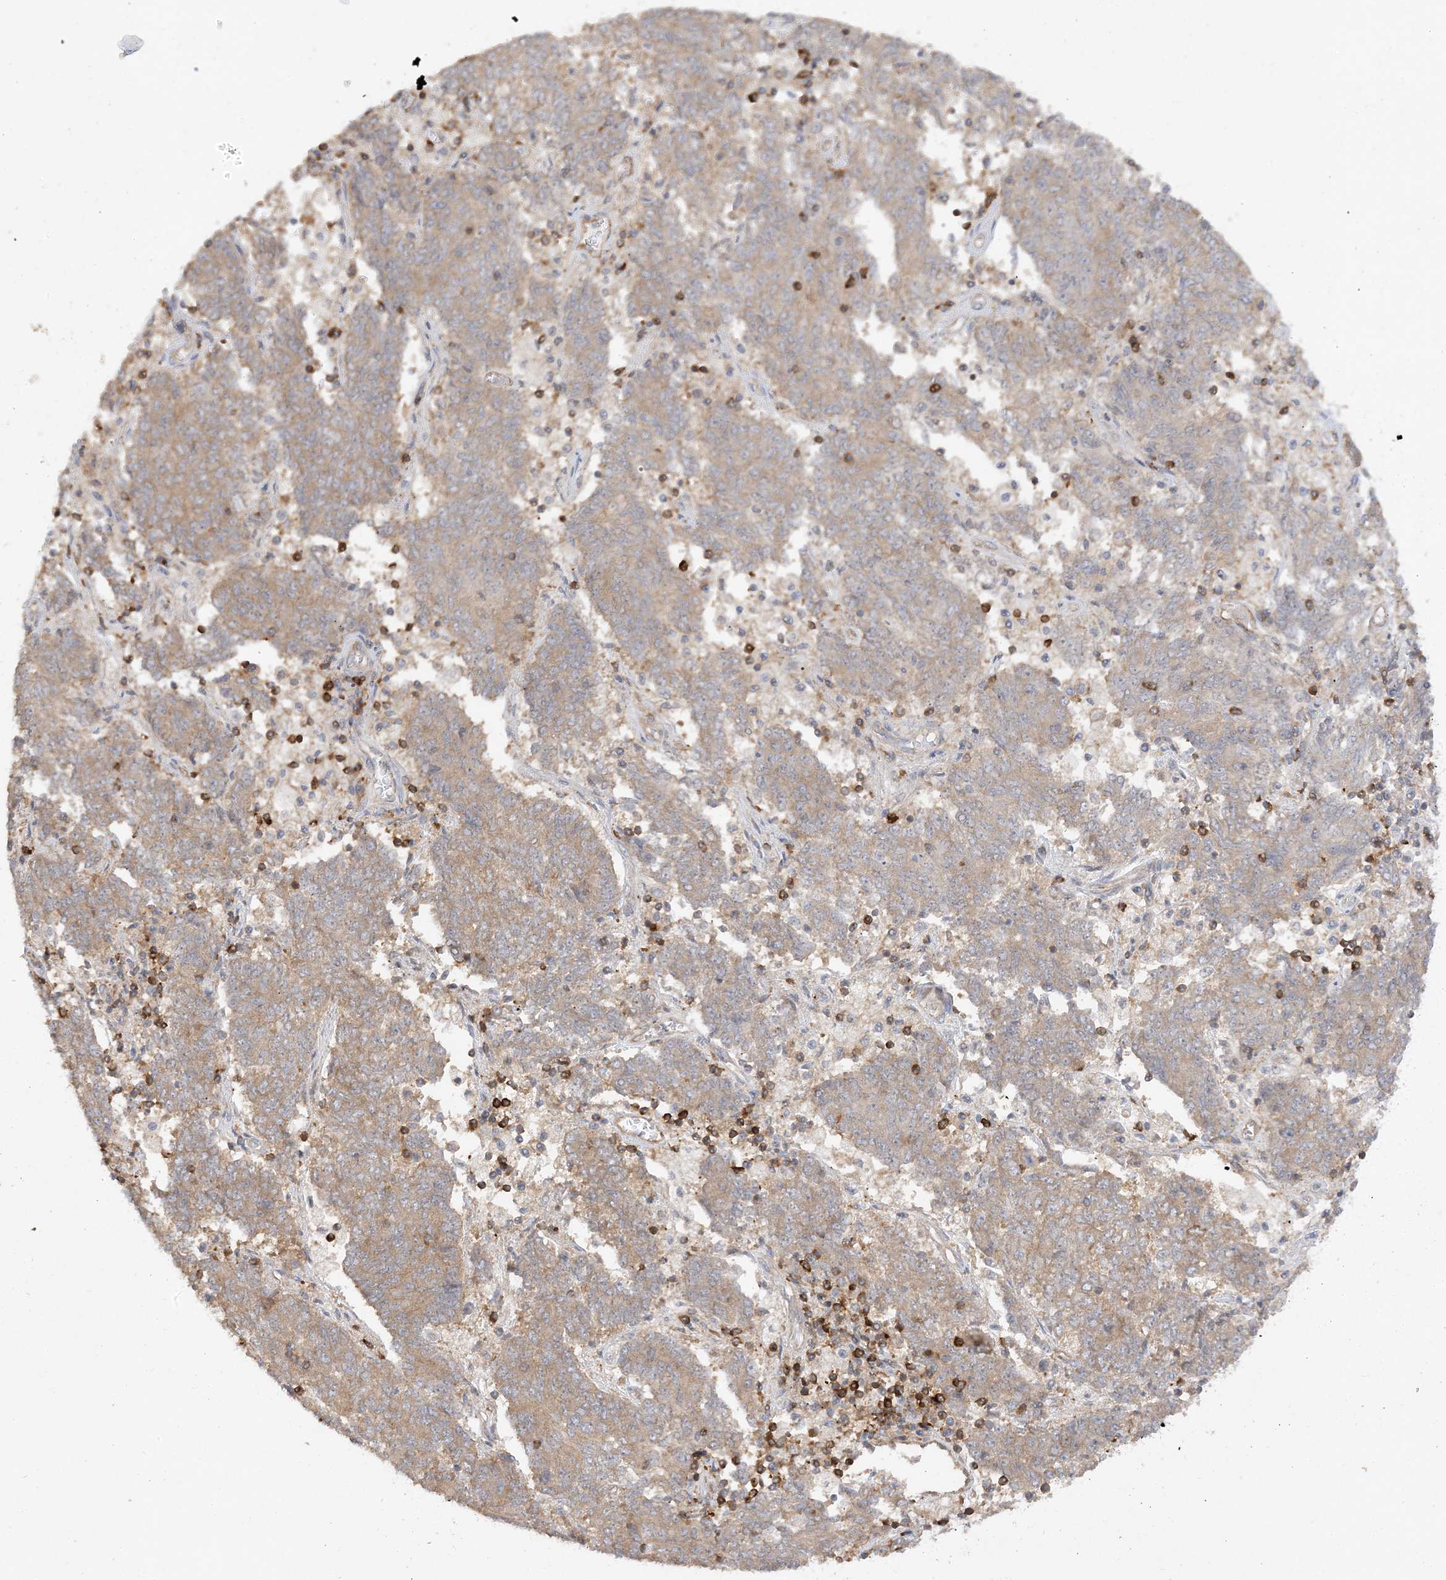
{"staining": {"intensity": "moderate", "quantity": ">75%", "location": "cytoplasmic/membranous"}, "tissue": "endometrial cancer", "cell_type": "Tumor cells", "image_type": "cancer", "snomed": [{"axis": "morphology", "description": "Adenocarcinoma, NOS"}, {"axis": "topography", "description": "Endometrium"}], "caption": "This micrograph demonstrates IHC staining of human endometrial cancer, with medium moderate cytoplasmic/membranous staining in about >75% of tumor cells.", "gene": "PHACTR2", "patient": {"sex": "female", "age": 80}}